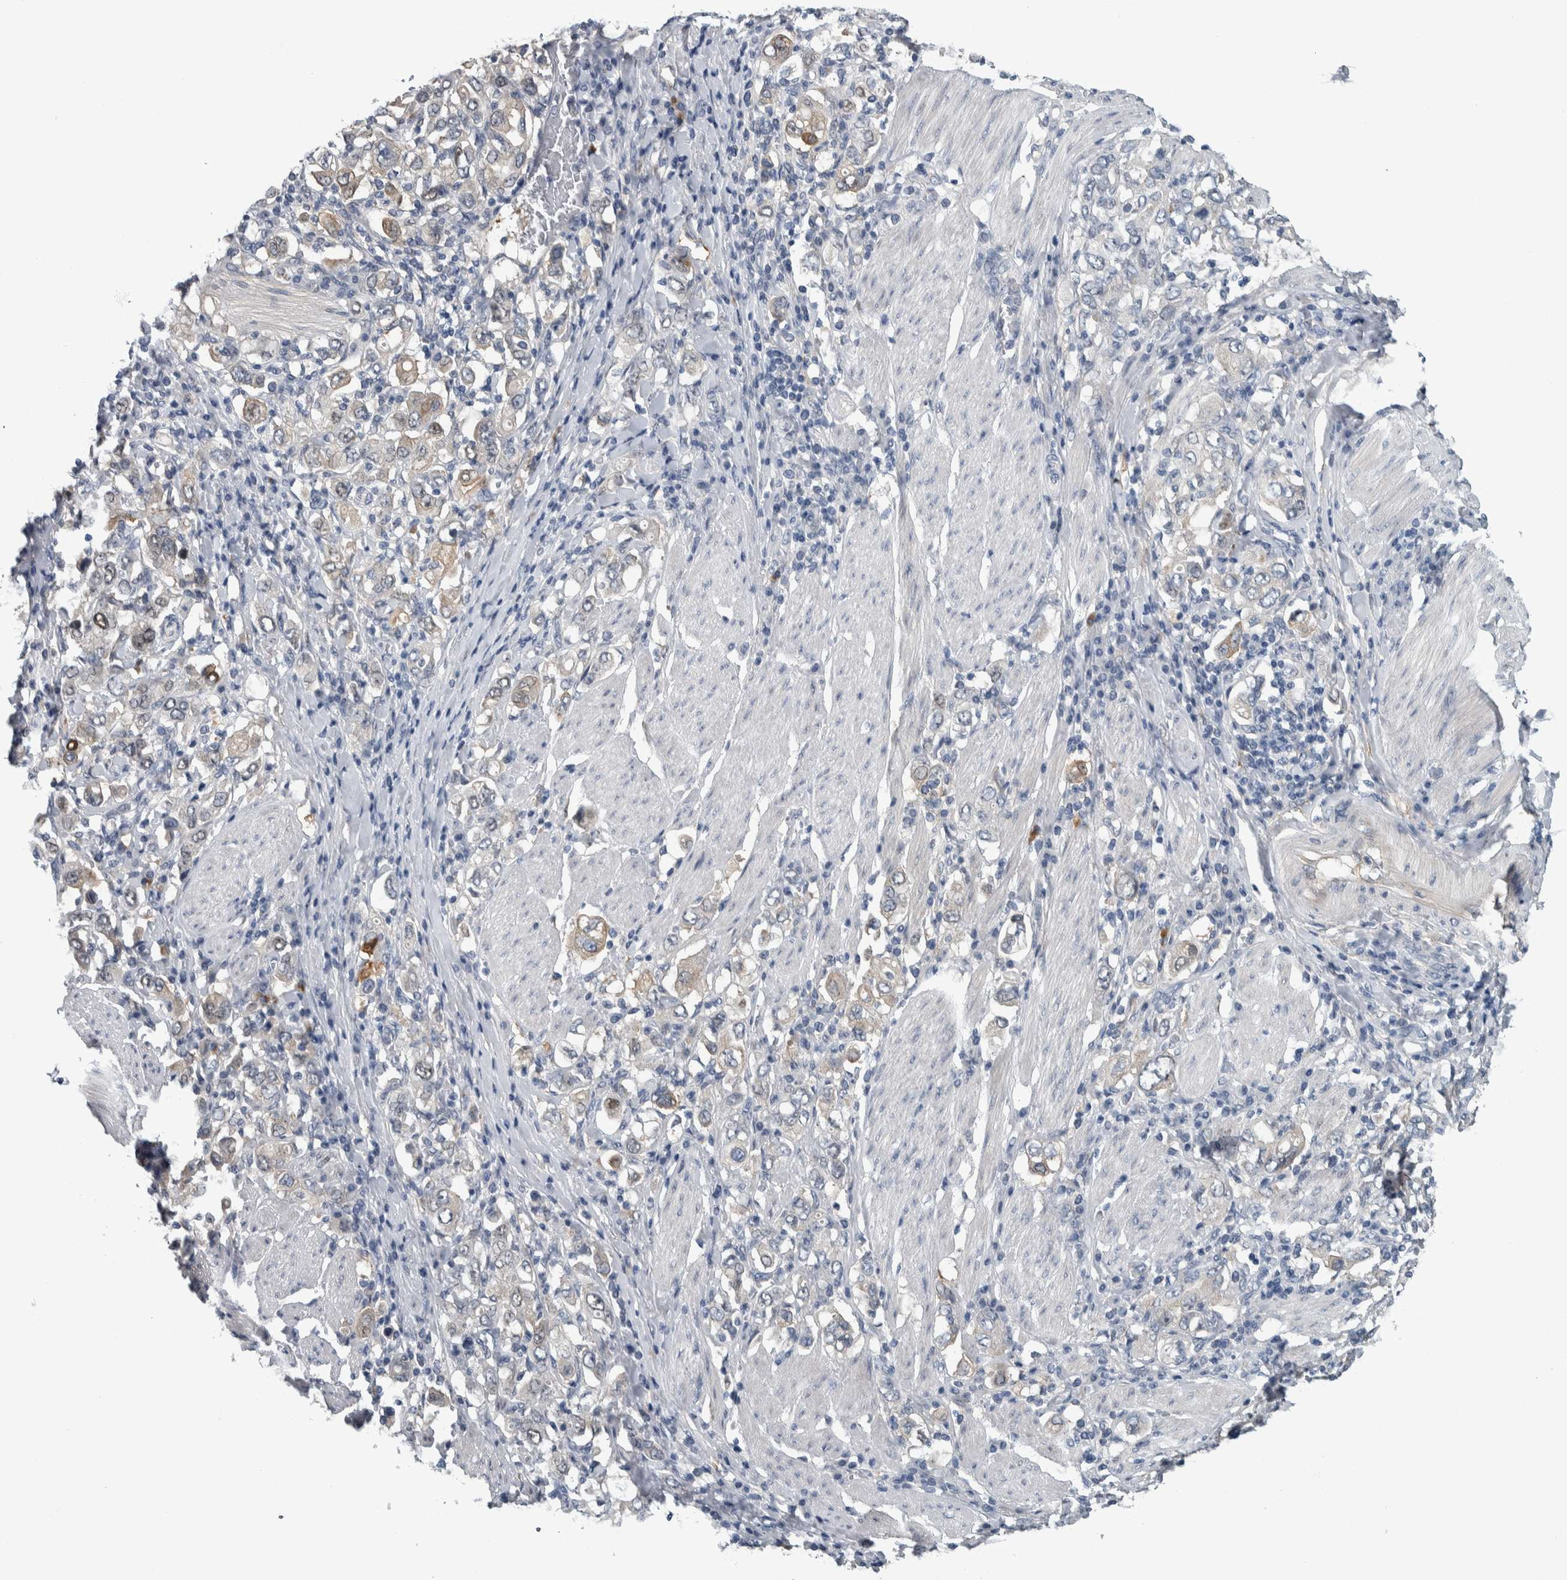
{"staining": {"intensity": "weak", "quantity": "25%-75%", "location": "cytoplasmic/membranous"}, "tissue": "stomach cancer", "cell_type": "Tumor cells", "image_type": "cancer", "snomed": [{"axis": "morphology", "description": "Adenocarcinoma, NOS"}, {"axis": "topography", "description": "Stomach, upper"}], "caption": "A brown stain labels weak cytoplasmic/membranous staining of a protein in human stomach adenocarcinoma tumor cells.", "gene": "COL14A1", "patient": {"sex": "male", "age": 62}}